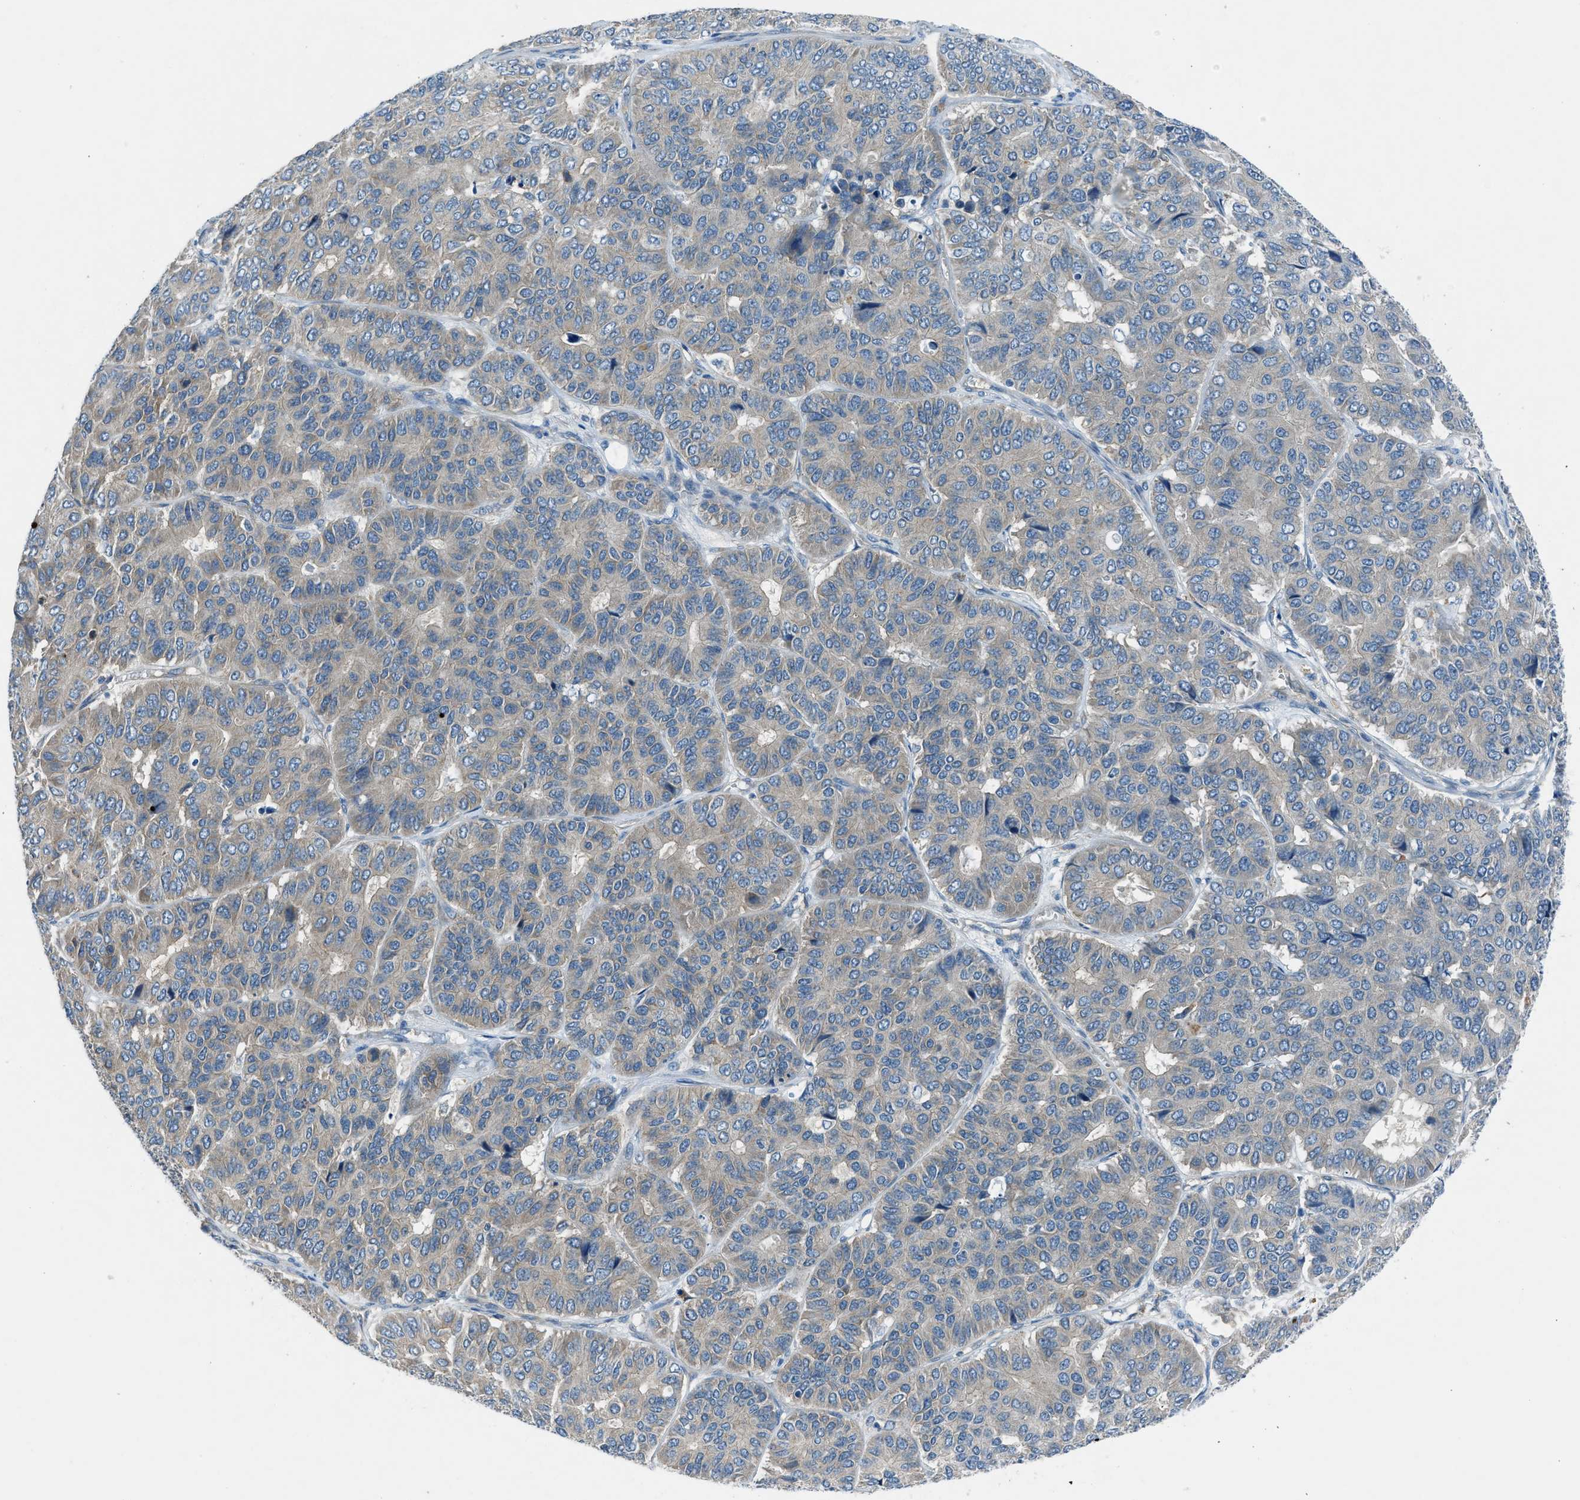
{"staining": {"intensity": "weak", "quantity": "<25%", "location": "cytoplasmic/membranous"}, "tissue": "pancreatic cancer", "cell_type": "Tumor cells", "image_type": "cancer", "snomed": [{"axis": "morphology", "description": "Adenocarcinoma, NOS"}, {"axis": "topography", "description": "Pancreas"}], "caption": "A photomicrograph of human pancreatic adenocarcinoma is negative for staining in tumor cells. The staining is performed using DAB (3,3'-diaminobenzidine) brown chromogen with nuclei counter-stained in using hematoxylin.", "gene": "BMP1", "patient": {"sex": "male", "age": 50}}